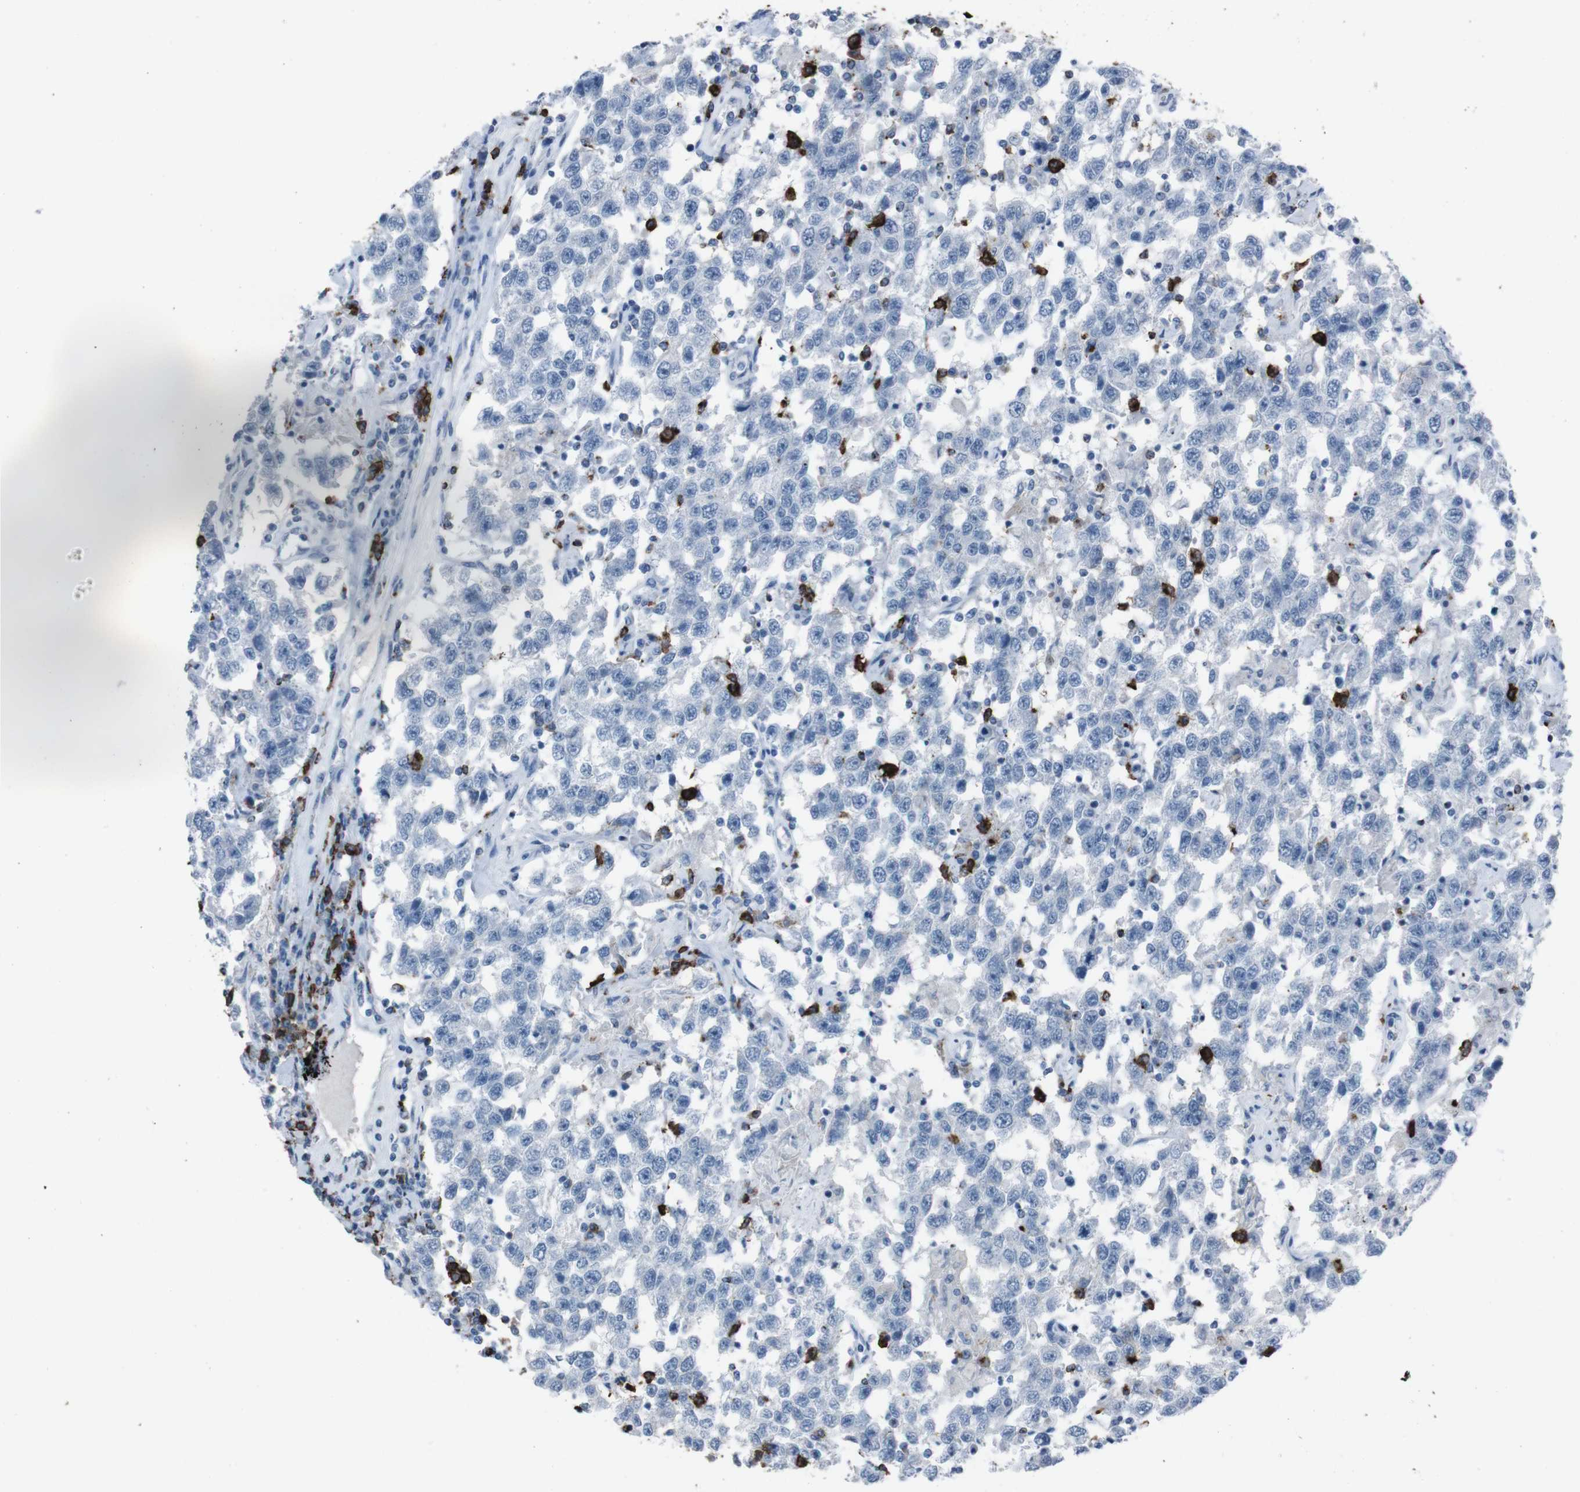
{"staining": {"intensity": "negative", "quantity": "none", "location": "none"}, "tissue": "testis cancer", "cell_type": "Tumor cells", "image_type": "cancer", "snomed": [{"axis": "morphology", "description": "Seminoma, NOS"}, {"axis": "topography", "description": "Testis"}], "caption": "Tumor cells are negative for brown protein staining in seminoma (testis).", "gene": "ST6GAL1", "patient": {"sex": "male", "age": 41}}